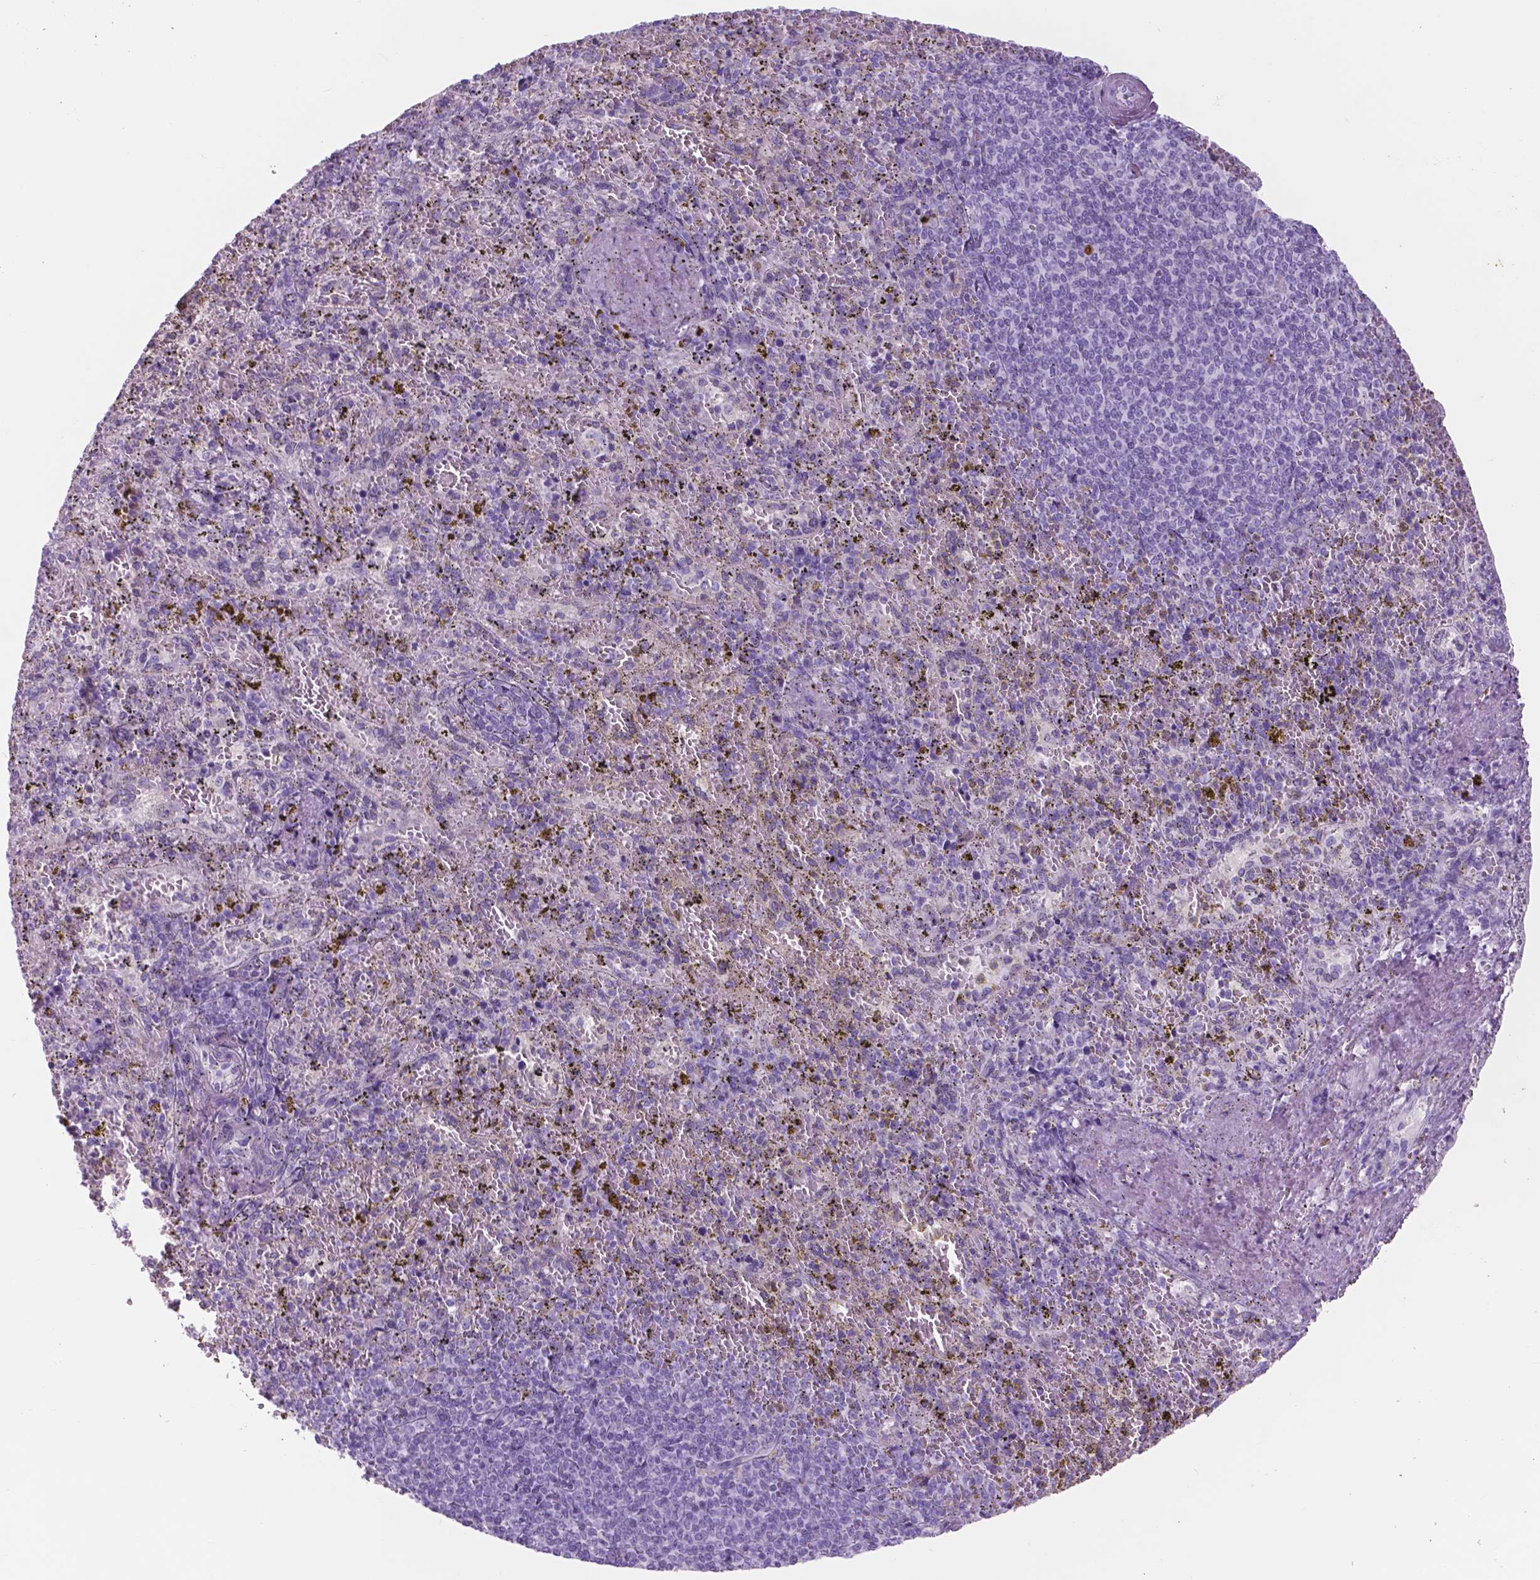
{"staining": {"intensity": "negative", "quantity": "none", "location": "none"}, "tissue": "spleen", "cell_type": "Cells in red pulp", "image_type": "normal", "snomed": [{"axis": "morphology", "description": "Normal tissue, NOS"}, {"axis": "topography", "description": "Spleen"}], "caption": "Histopathology image shows no protein staining in cells in red pulp of normal spleen.", "gene": "FXYD2", "patient": {"sex": "female", "age": 50}}